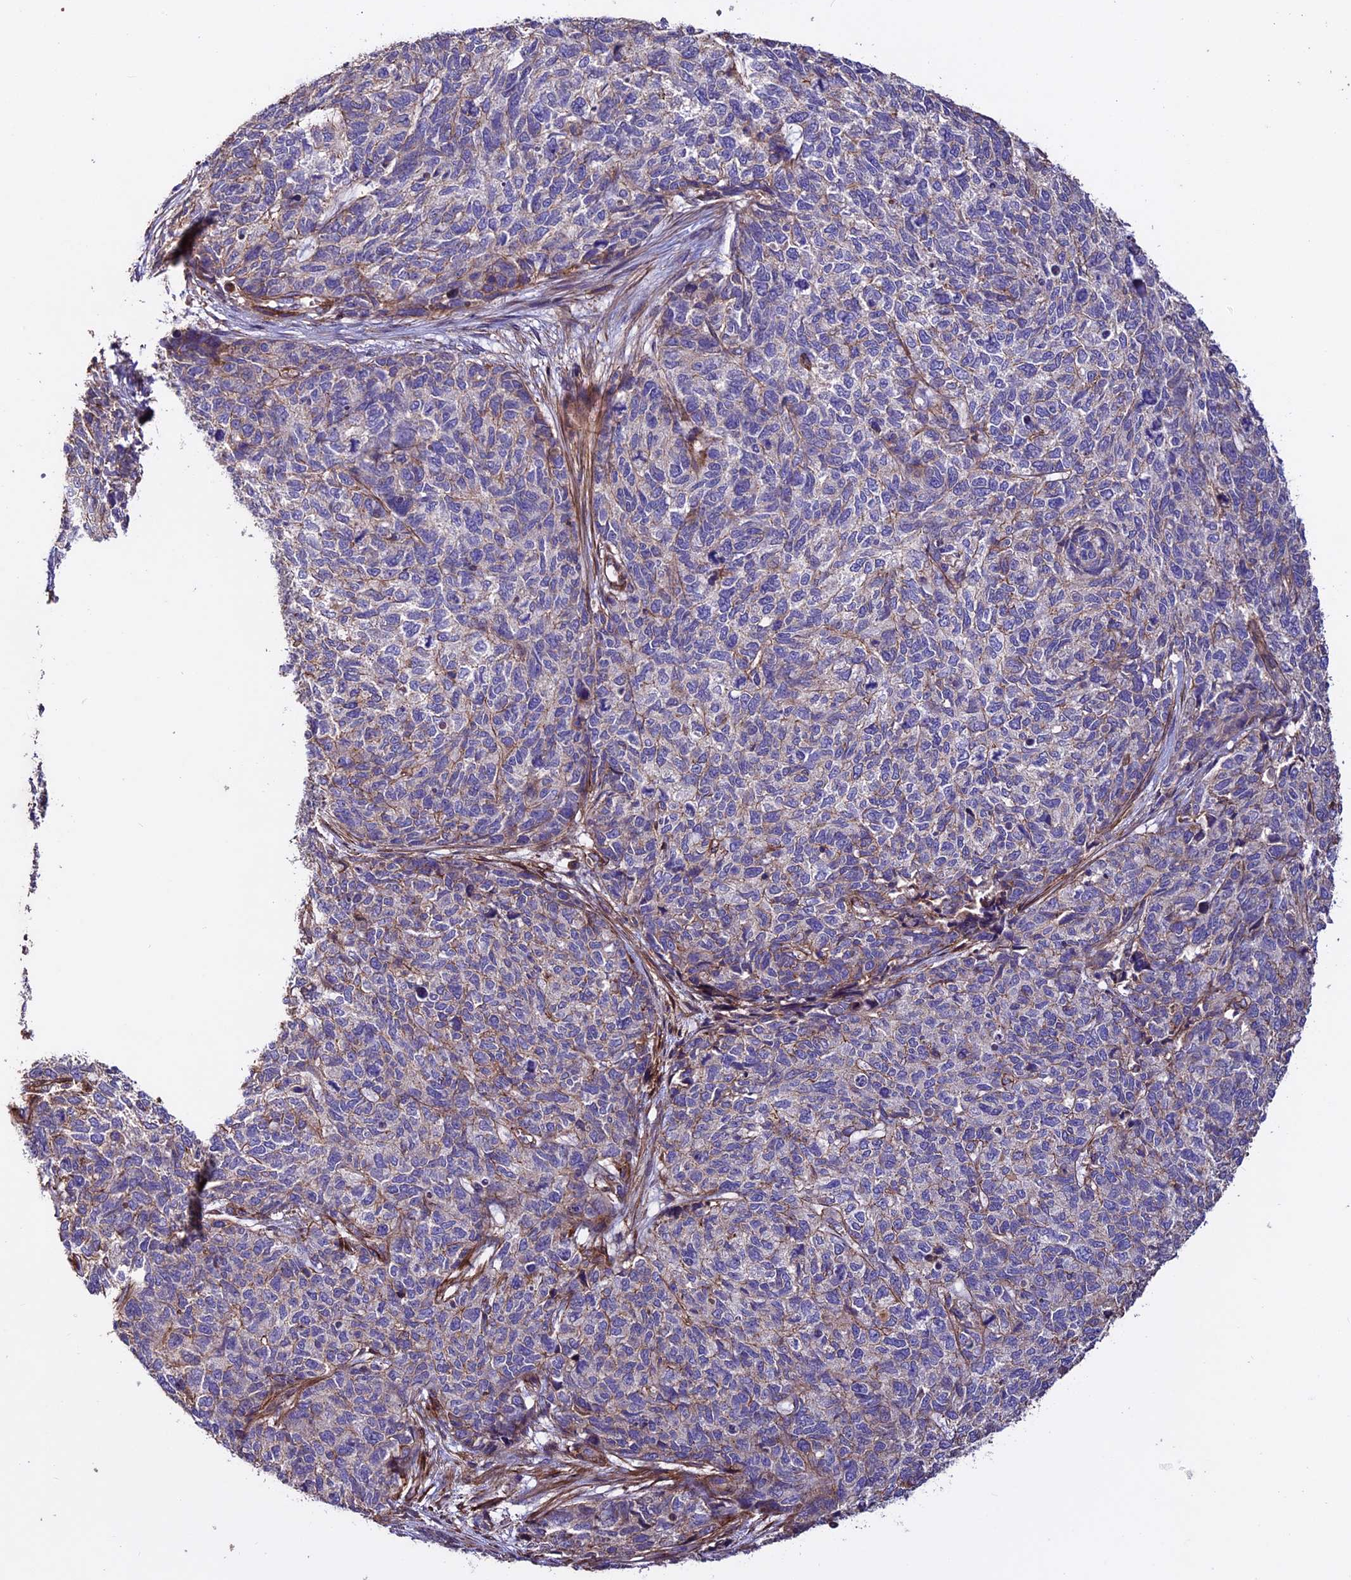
{"staining": {"intensity": "negative", "quantity": "none", "location": "none"}, "tissue": "cervical cancer", "cell_type": "Tumor cells", "image_type": "cancer", "snomed": [{"axis": "morphology", "description": "Squamous cell carcinoma, NOS"}, {"axis": "topography", "description": "Cervix"}], "caption": "Photomicrograph shows no protein staining in tumor cells of cervical cancer tissue.", "gene": "EVA1B", "patient": {"sex": "female", "age": 63}}